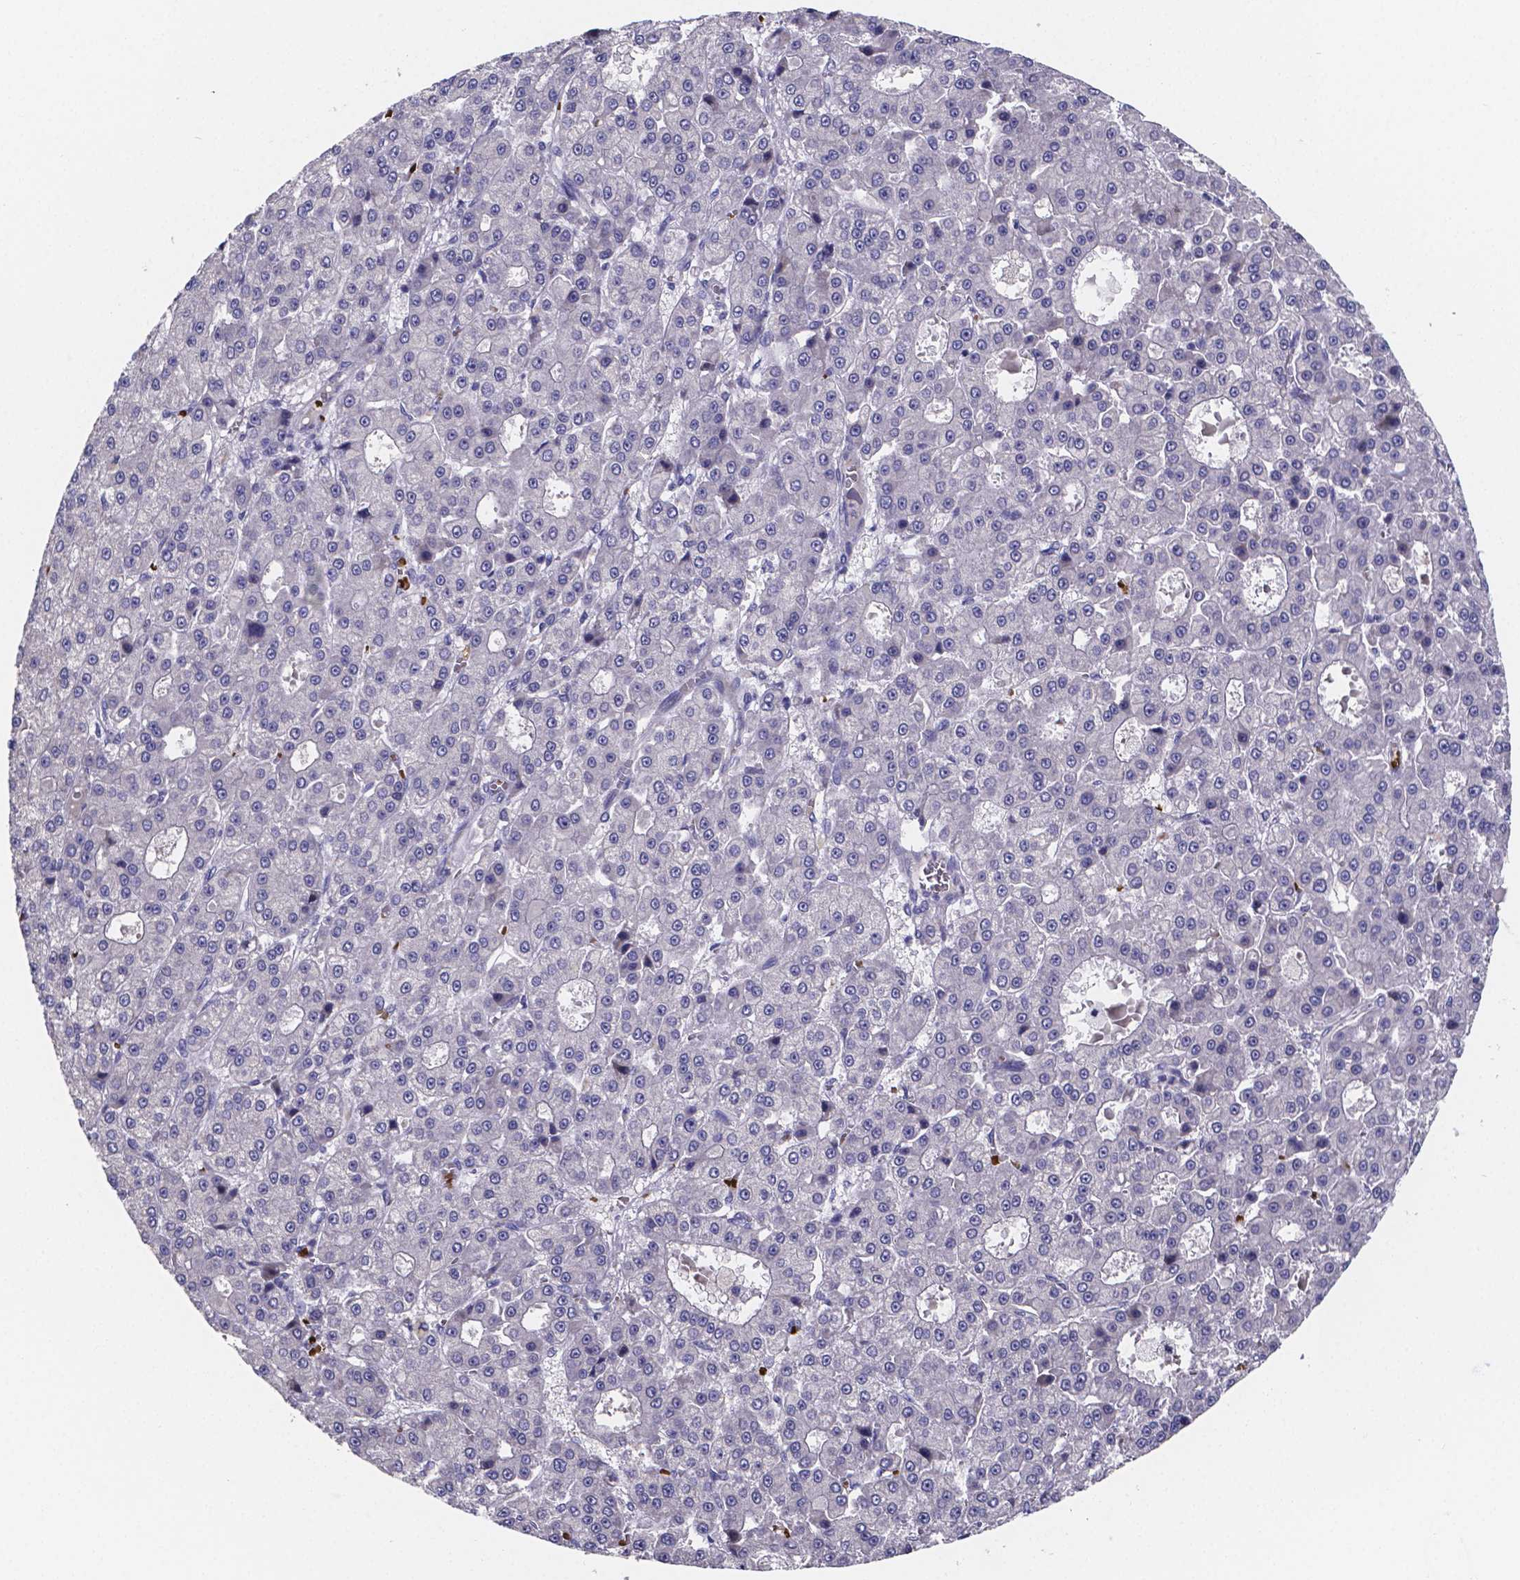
{"staining": {"intensity": "negative", "quantity": "none", "location": "none"}, "tissue": "liver cancer", "cell_type": "Tumor cells", "image_type": "cancer", "snomed": [{"axis": "morphology", "description": "Carcinoma, Hepatocellular, NOS"}, {"axis": "topography", "description": "Liver"}], "caption": "Immunohistochemistry photomicrograph of liver cancer stained for a protein (brown), which exhibits no expression in tumor cells.", "gene": "GABRA3", "patient": {"sex": "male", "age": 70}}